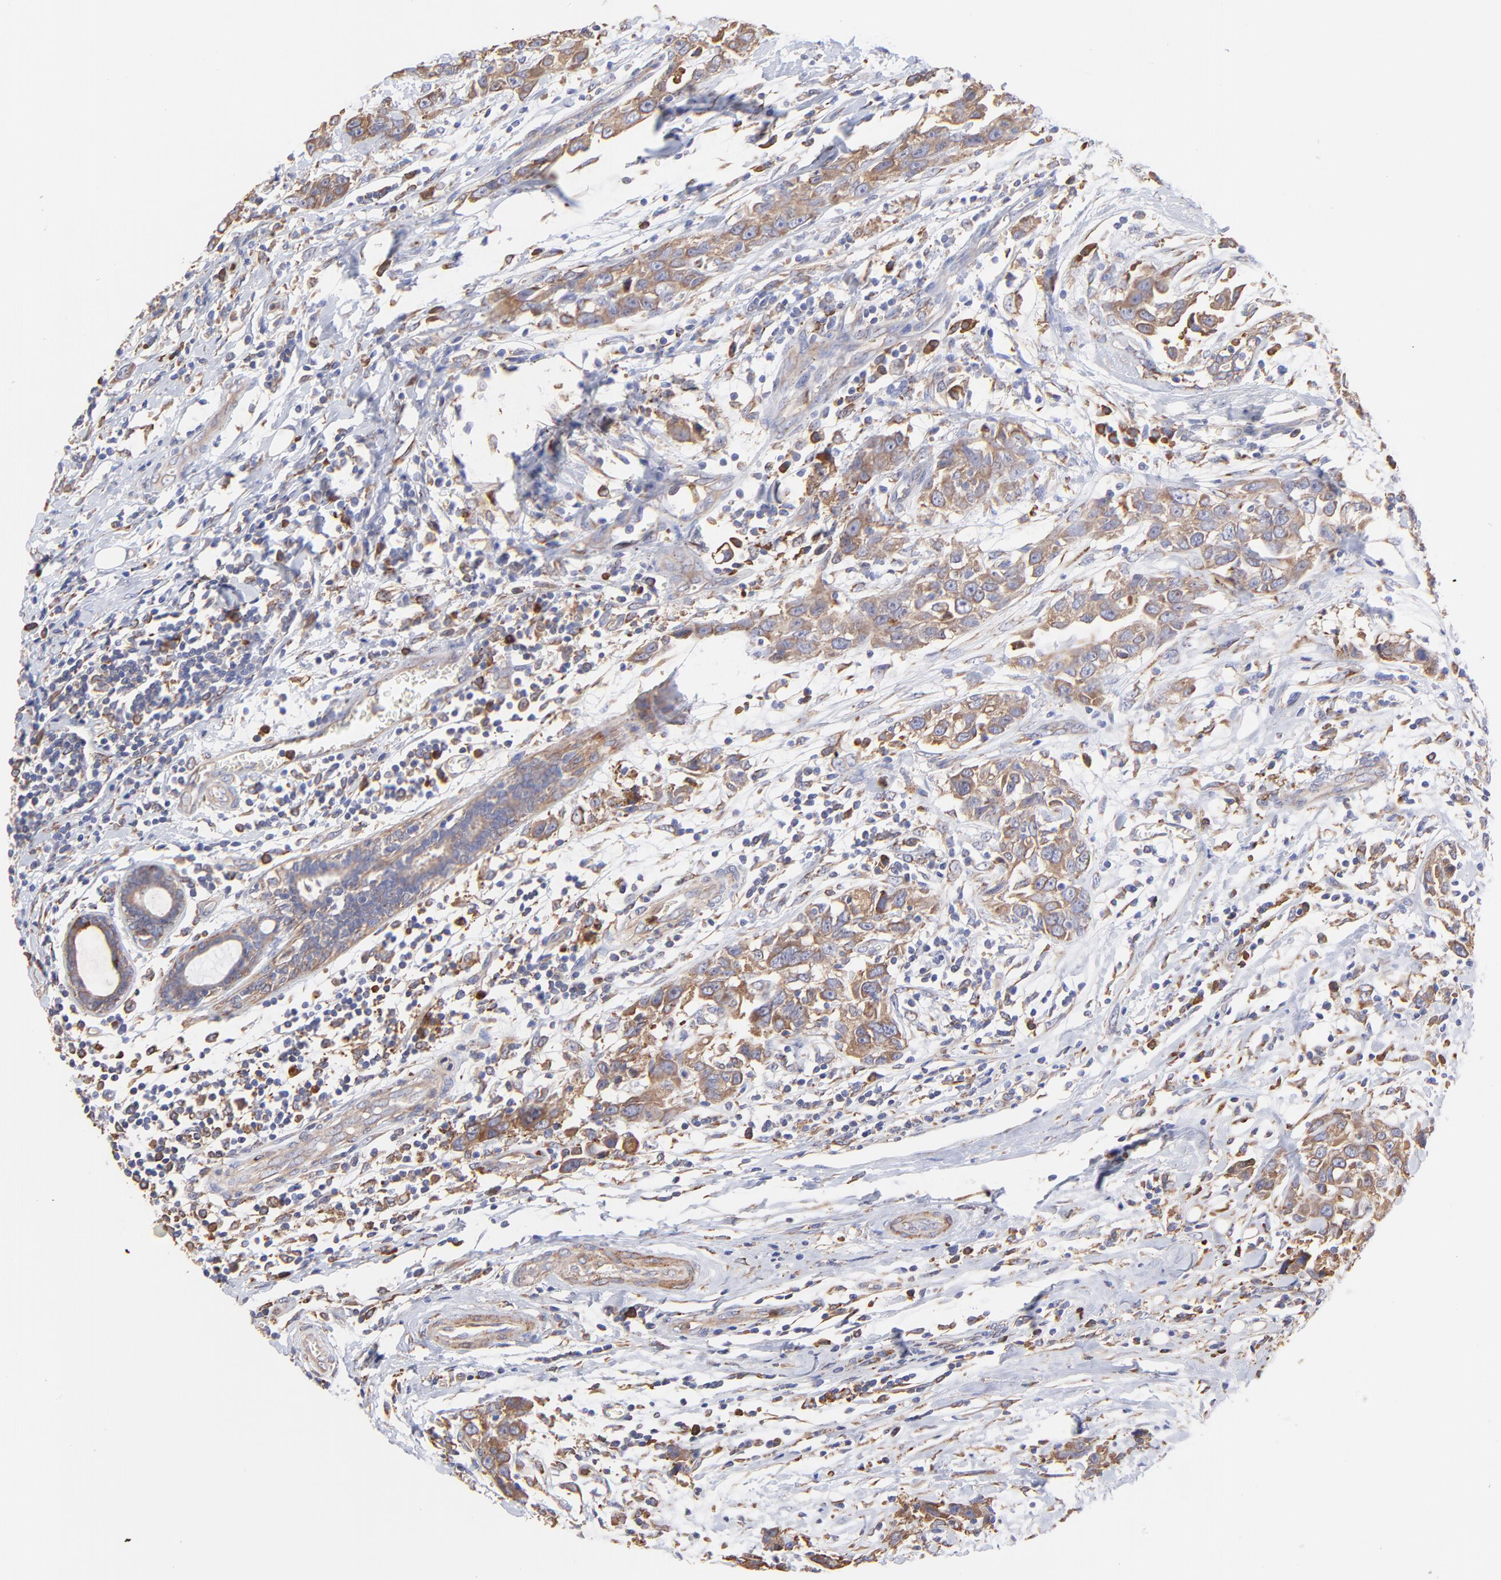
{"staining": {"intensity": "moderate", "quantity": ">75%", "location": "cytoplasmic/membranous"}, "tissue": "breast cancer", "cell_type": "Tumor cells", "image_type": "cancer", "snomed": [{"axis": "morphology", "description": "Duct carcinoma"}, {"axis": "topography", "description": "Breast"}], "caption": "Breast cancer stained with a brown dye shows moderate cytoplasmic/membranous positive expression in approximately >75% of tumor cells.", "gene": "PFKM", "patient": {"sex": "female", "age": 50}}